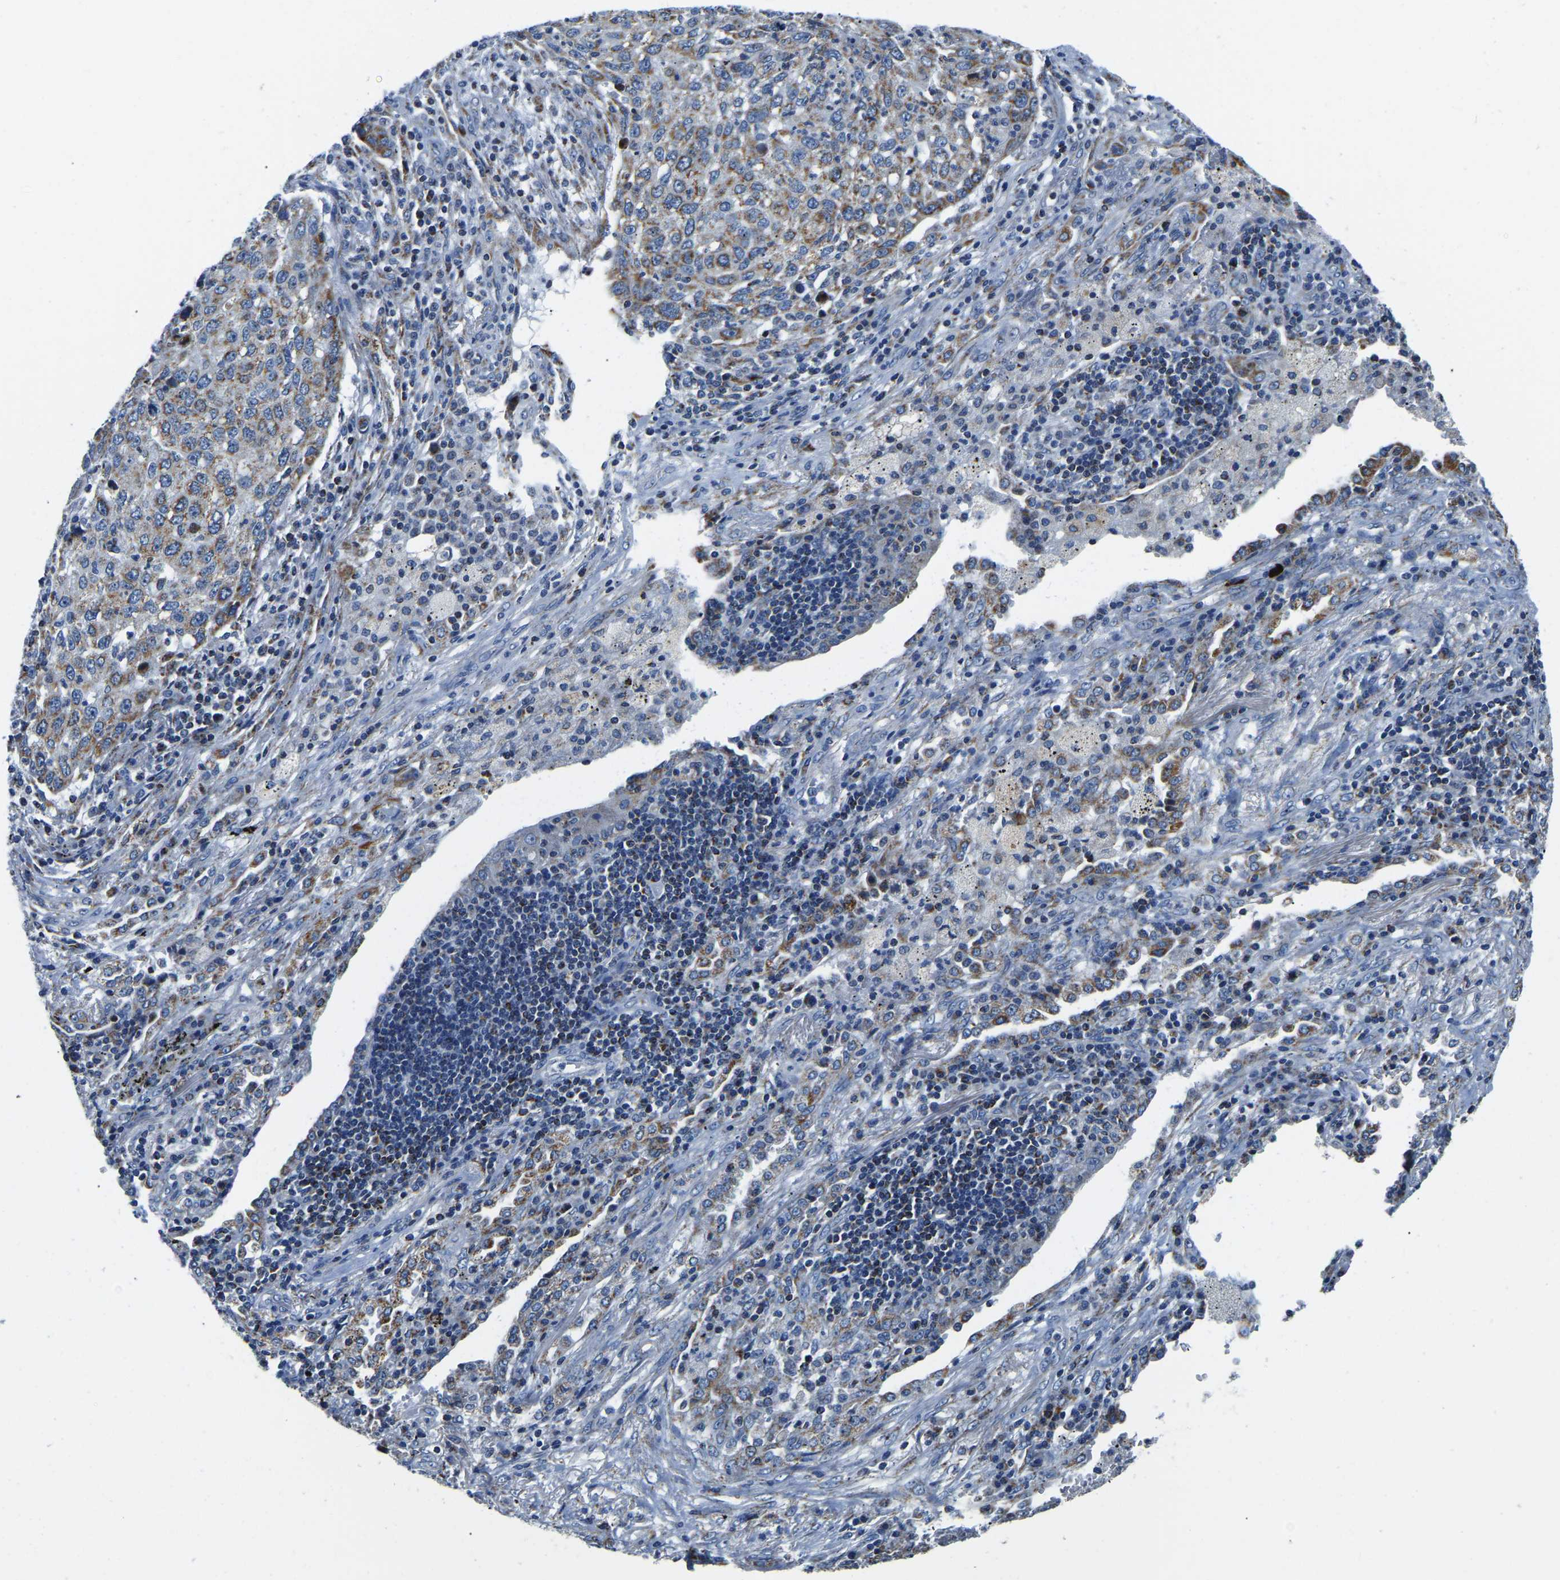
{"staining": {"intensity": "moderate", "quantity": ">75%", "location": "cytoplasmic/membranous"}, "tissue": "lung cancer", "cell_type": "Tumor cells", "image_type": "cancer", "snomed": [{"axis": "morphology", "description": "Squamous cell carcinoma, NOS"}, {"axis": "topography", "description": "Lung"}], "caption": "Human lung cancer stained with a protein marker demonstrates moderate staining in tumor cells.", "gene": "SFXN1", "patient": {"sex": "female", "age": 63}}